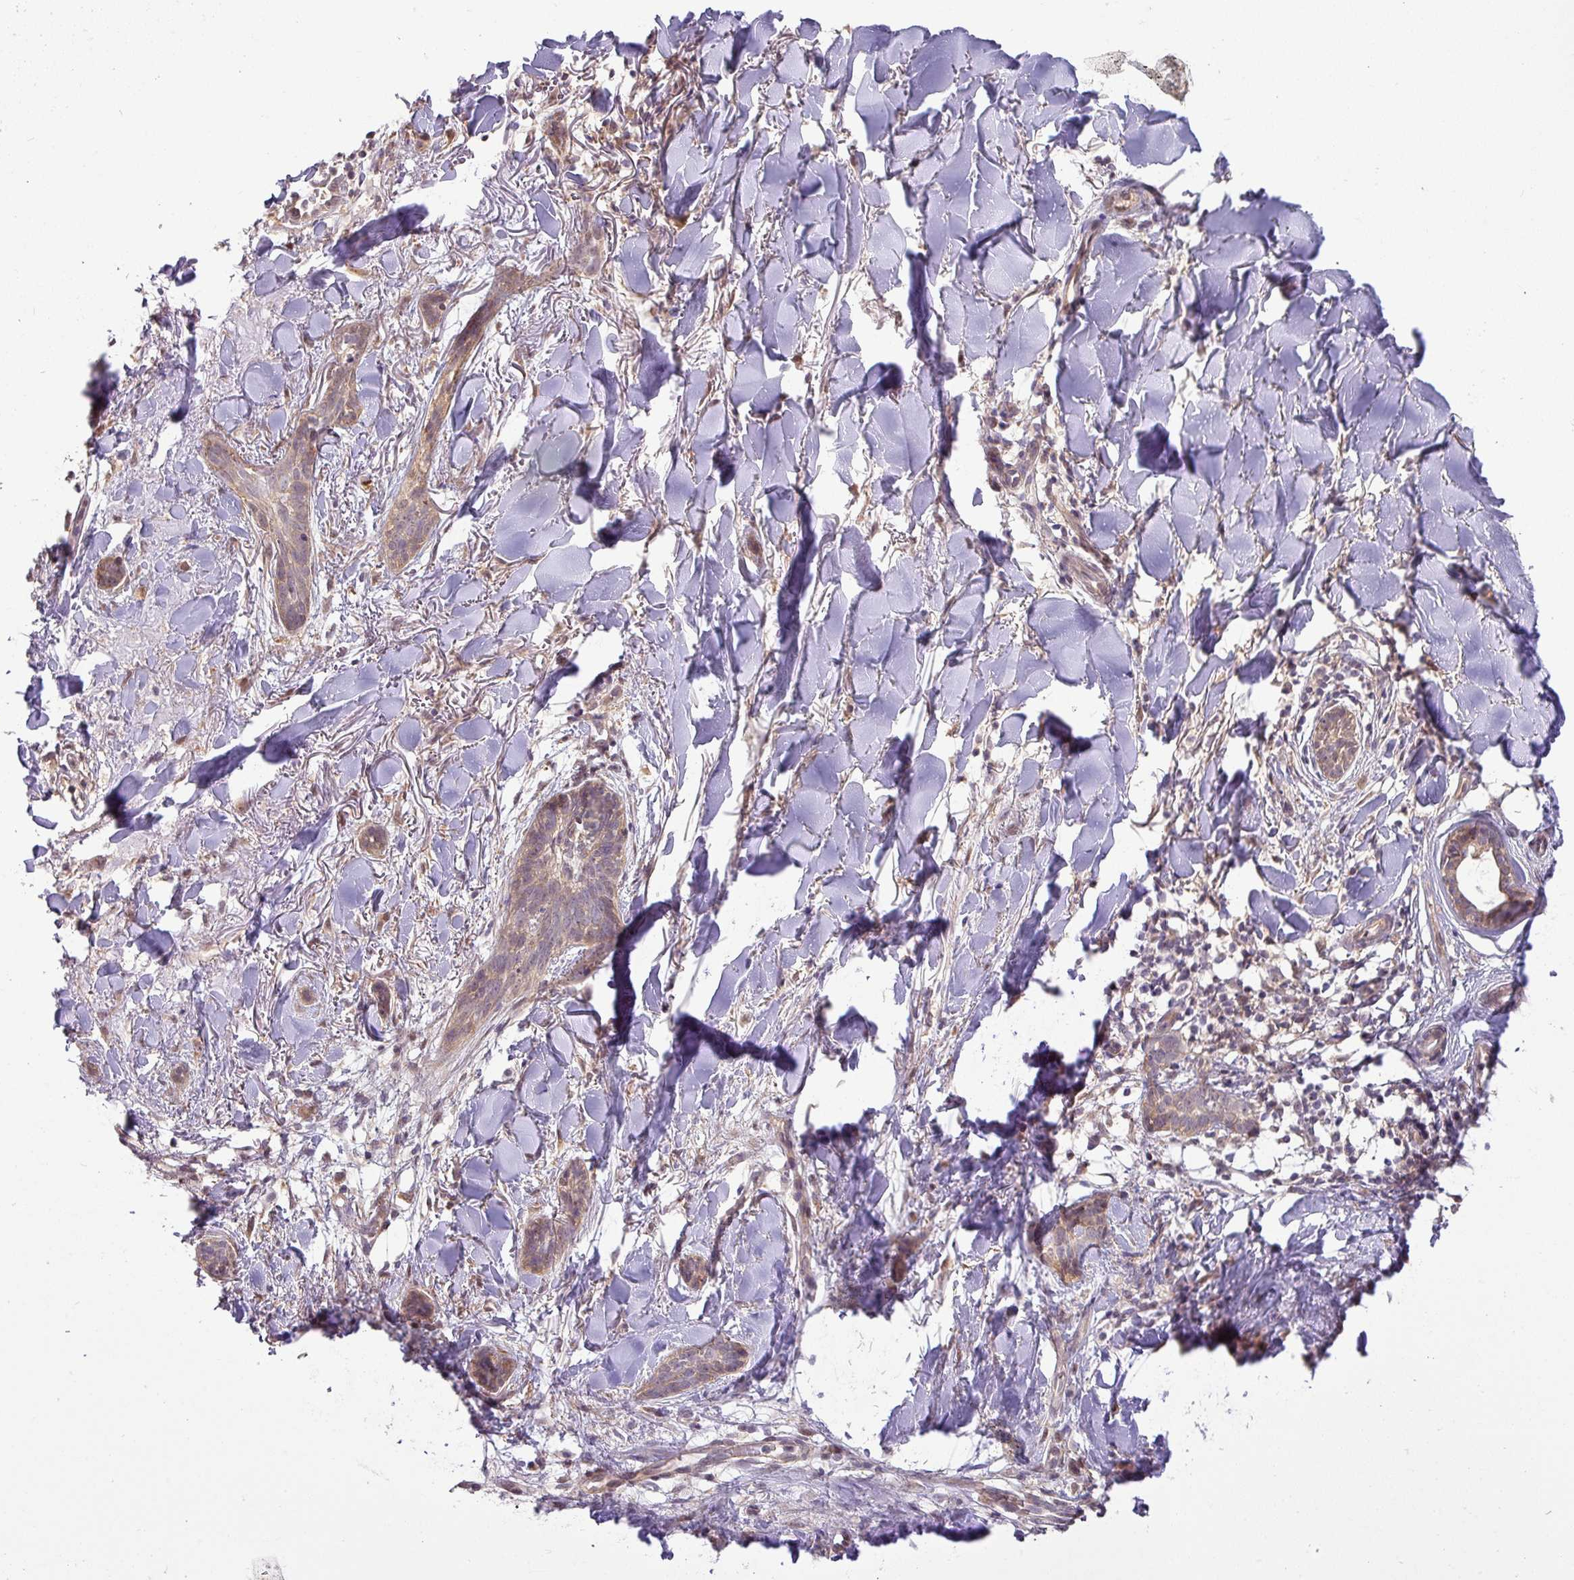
{"staining": {"intensity": "weak", "quantity": "25%-75%", "location": "nuclear"}, "tissue": "skin cancer", "cell_type": "Tumor cells", "image_type": "cancer", "snomed": [{"axis": "morphology", "description": "Basal cell carcinoma"}, {"axis": "topography", "description": "Skin"}], "caption": "IHC (DAB) staining of basal cell carcinoma (skin) exhibits weak nuclear protein expression in about 25%-75% of tumor cells.", "gene": "GALNT12", "patient": {"sex": "male", "age": 52}}